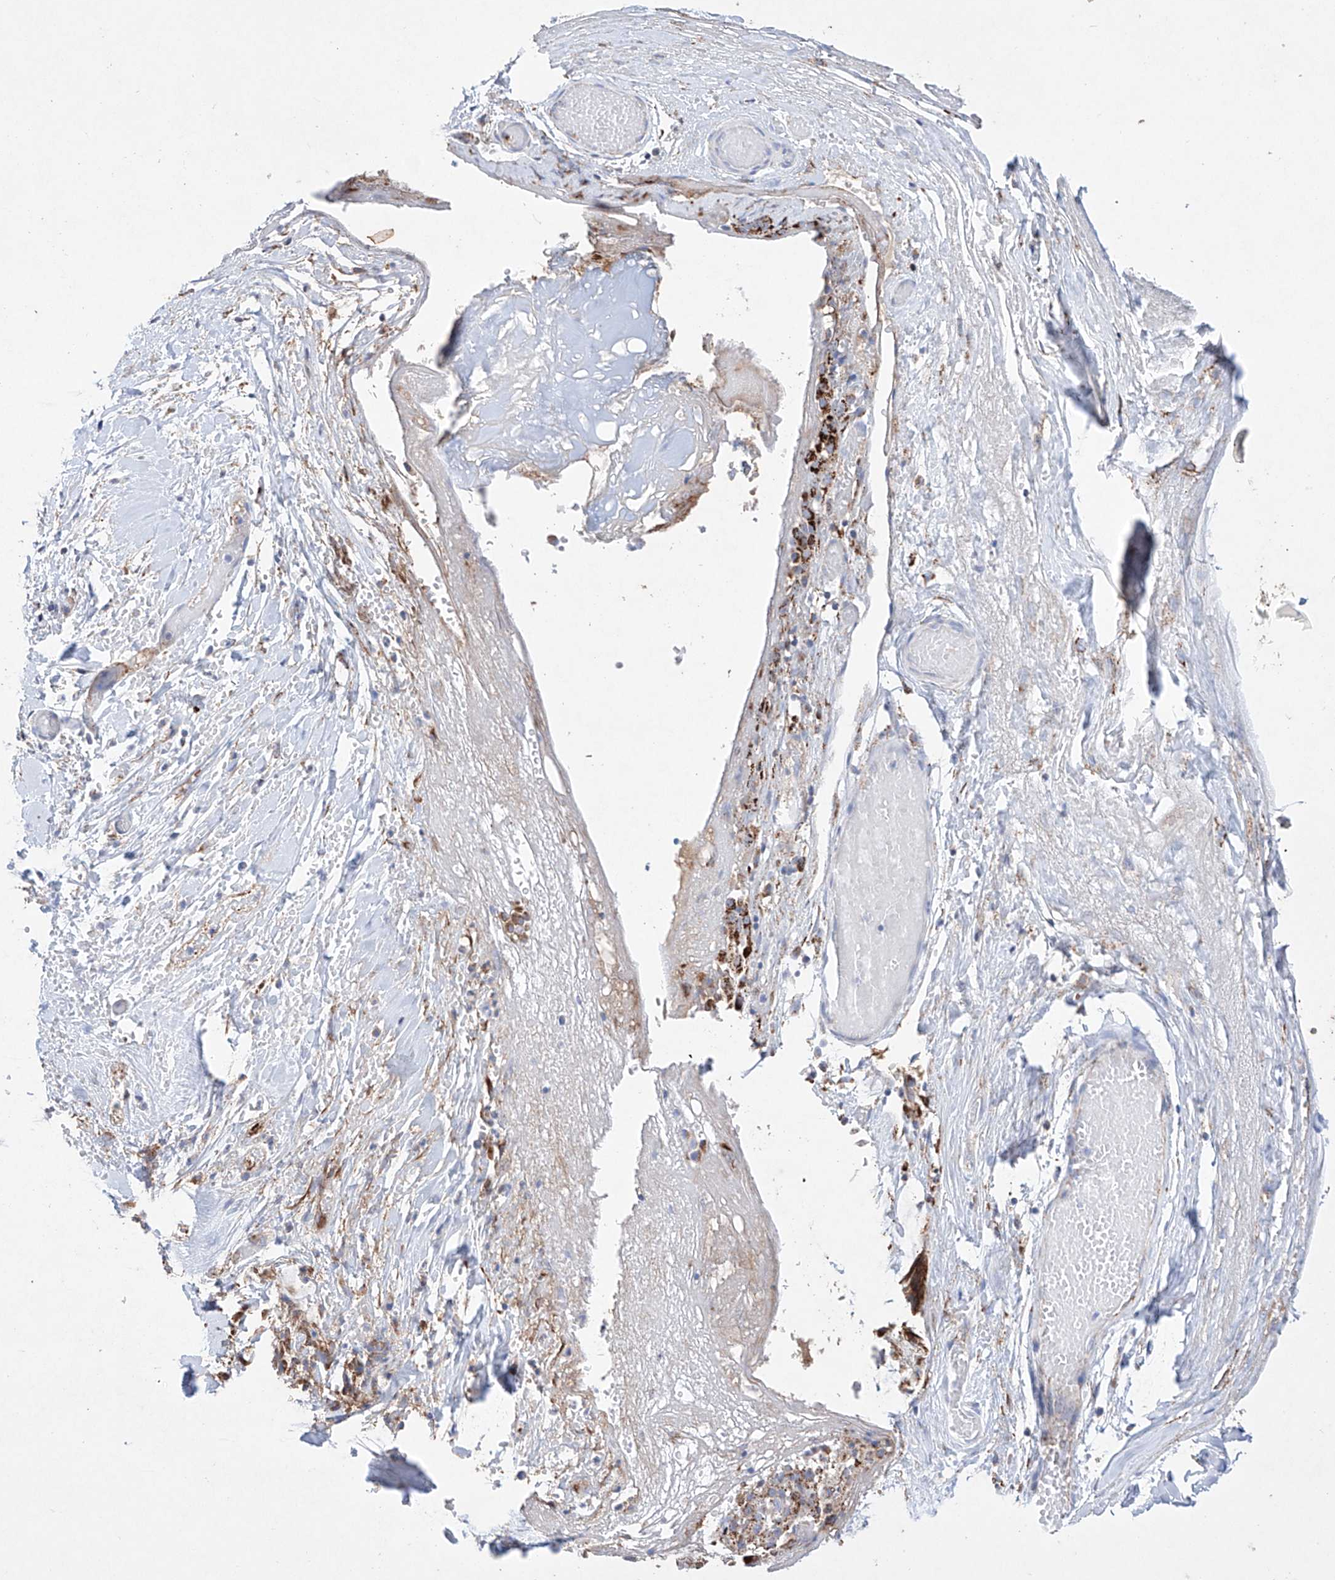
{"staining": {"intensity": "moderate", "quantity": "<25%", "location": "cytoplasmic/membranous"}, "tissue": "smooth muscle", "cell_type": "Smooth muscle cells", "image_type": "normal", "snomed": [{"axis": "morphology", "description": "Normal tissue, NOS"}, {"axis": "morphology", "description": "Adenocarcinoma, NOS"}, {"axis": "topography", "description": "Colon"}, {"axis": "topography", "description": "Peripheral nerve tissue"}], "caption": "Smooth muscle stained with immunohistochemistry (IHC) displays moderate cytoplasmic/membranous staining in approximately <25% of smooth muscle cells.", "gene": "NRROS", "patient": {"sex": "male", "age": 14}}